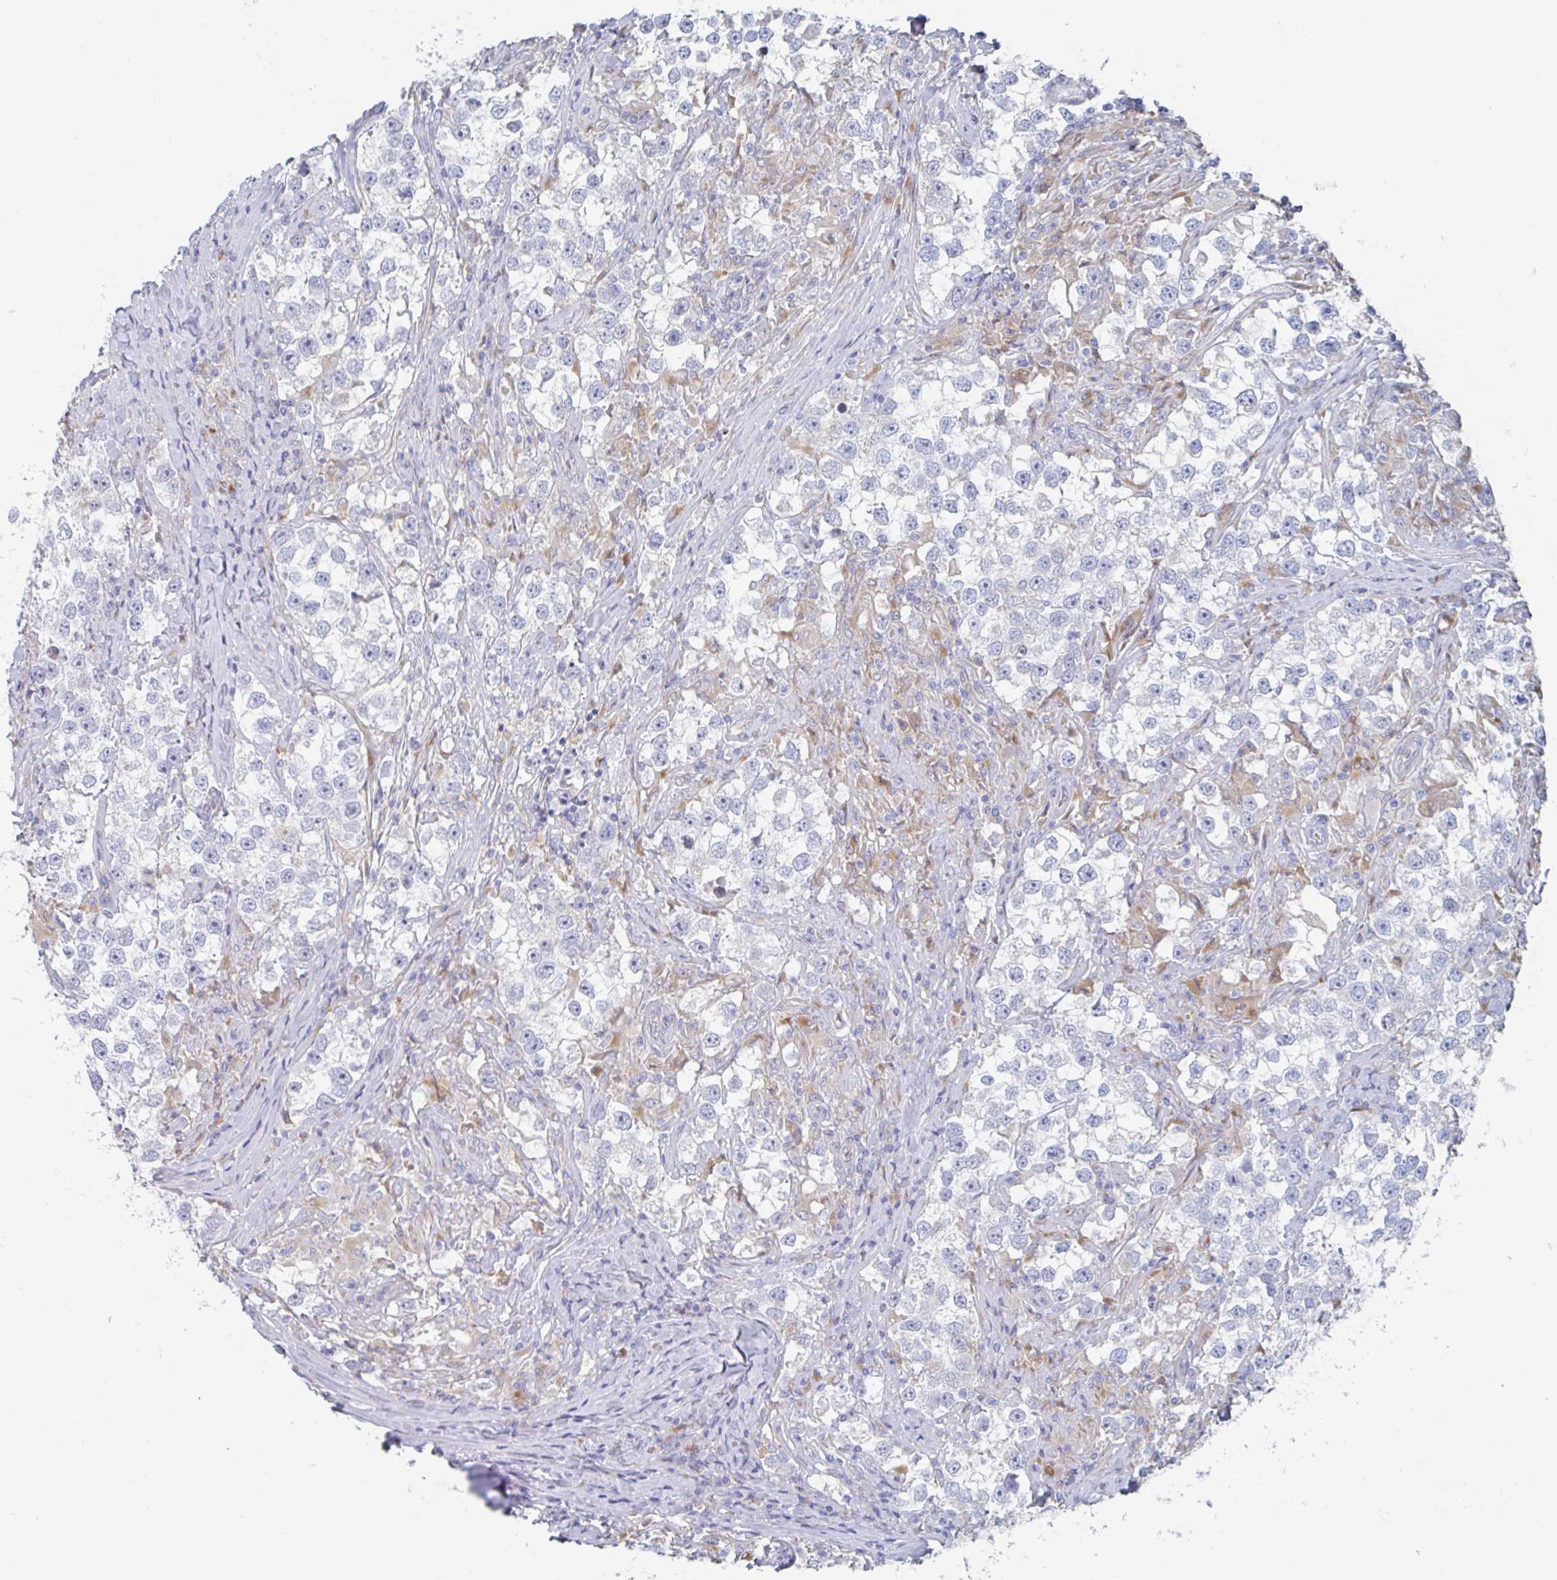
{"staining": {"intensity": "negative", "quantity": "none", "location": "none"}, "tissue": "testis cancer", "cell_type": "Tumor cells", "image_type": "cancer", "snomed": [{"axis": "morphology", "description": "Seminoma, NOS"}, {"axis": "topography", "description": "Testis"}], "caption": "Testis cancer (seminoma) stained for a protein using immunohistochemistry (IHC) shows no expression tumor cells.", "gene": "MANBA", "patient": {"sex": "male", "age": 46}}